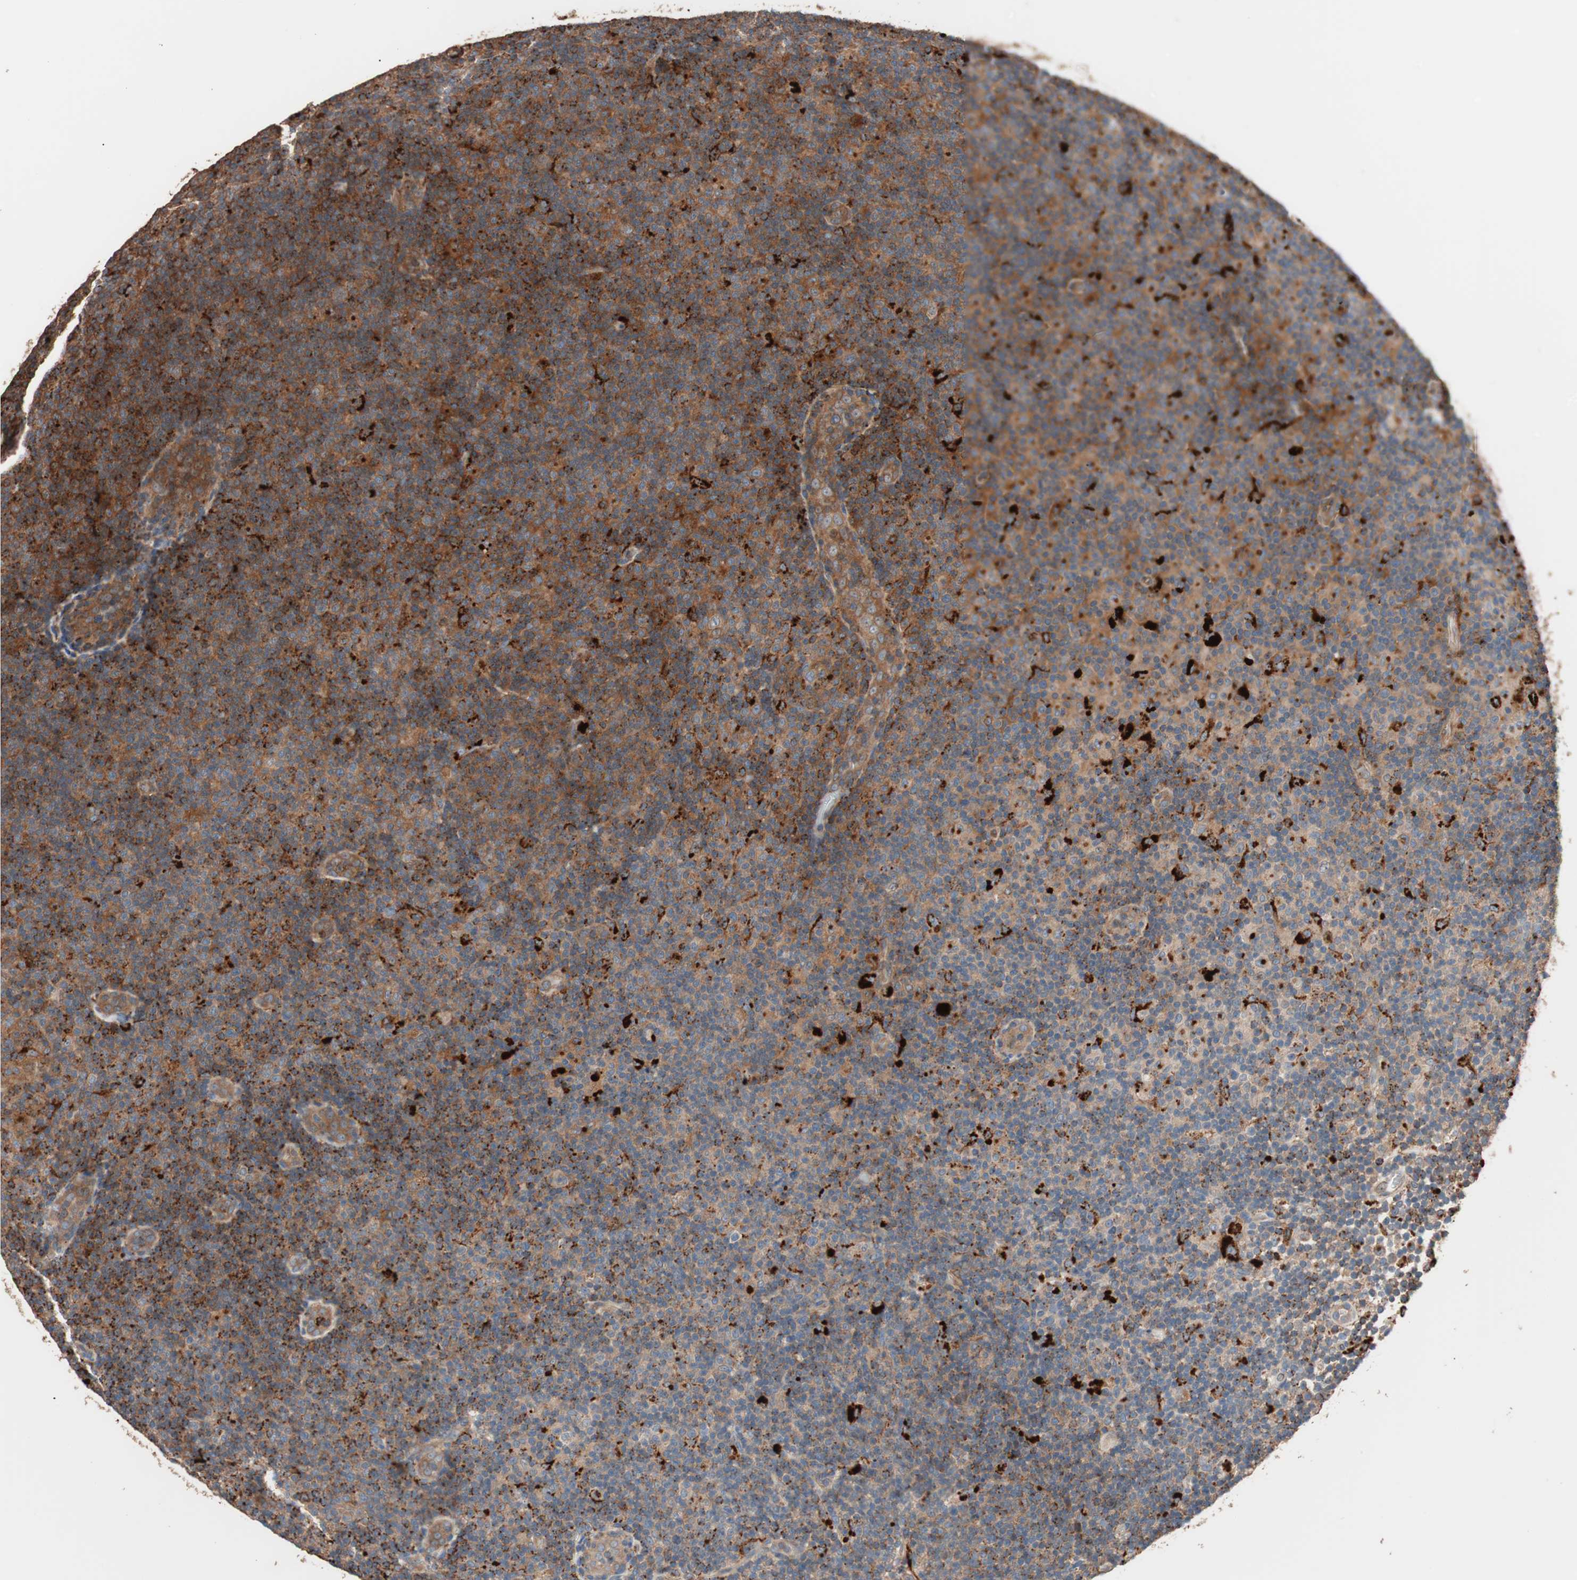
{"staining": {"intensity": "strong", "quantity": ">75%", "location": "cytoplasmic/membranous"}, "tissue": "lymphoma", "cell_type": "Tumor cells", "image_type": "cancer", "snomed": [{"axis": "morphology", "description": "Malignant lymphoma, non-Hodgkin's type, Low grade"}, {"axis": "topography", "description": "Lymph node"}], "caption": "This histopathology image reveals immunohistochemistry staining of lymphoma, with high strong cytoplasmic/membranous staining in approximately >75% of tumor cells.", "gene": "CCT3", "patient": {"sex": "male", "age": 83}}